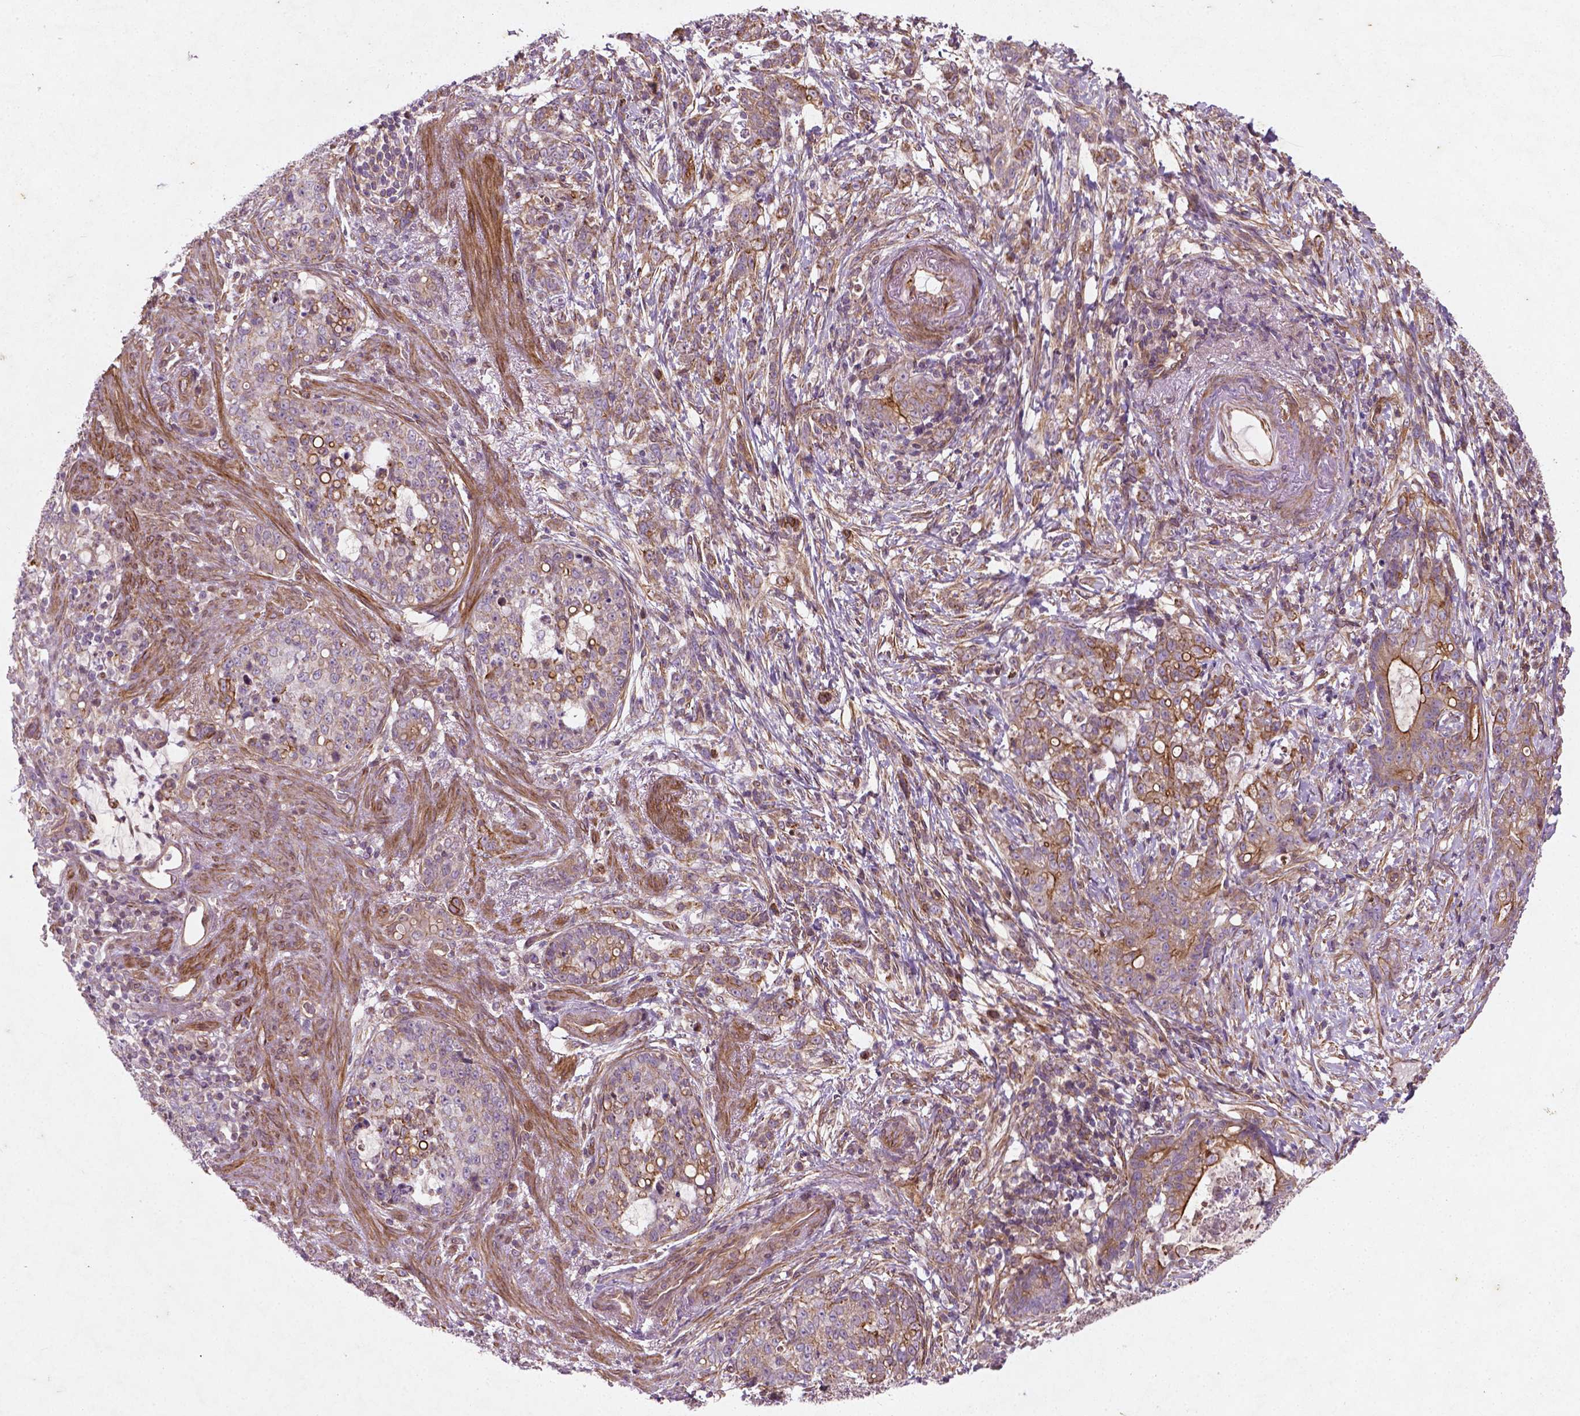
{"staining": {"intensity": "moderate", "quantity": "<25%", "location": "cytoplasmic/membranous"}, "tissue": "stomach cancer", "cell_type": "Tumor cells", "image_type": "cancer", "snomed": [{"axis": "morphology", "description": "Adenocarcinoma, NOS"}, {"axis": "topography", "description": "Stomach, lower"}], "caption": "Adenocarcinoma (stomach) stained for a protein exhibits moderate cytoplasmic/membranous positivity in tumor cells. (Brightfield microscopy of DAB IHC at high magnification).", "gene": "TCHP", "patient": {"sex": "male", "age": 88}}